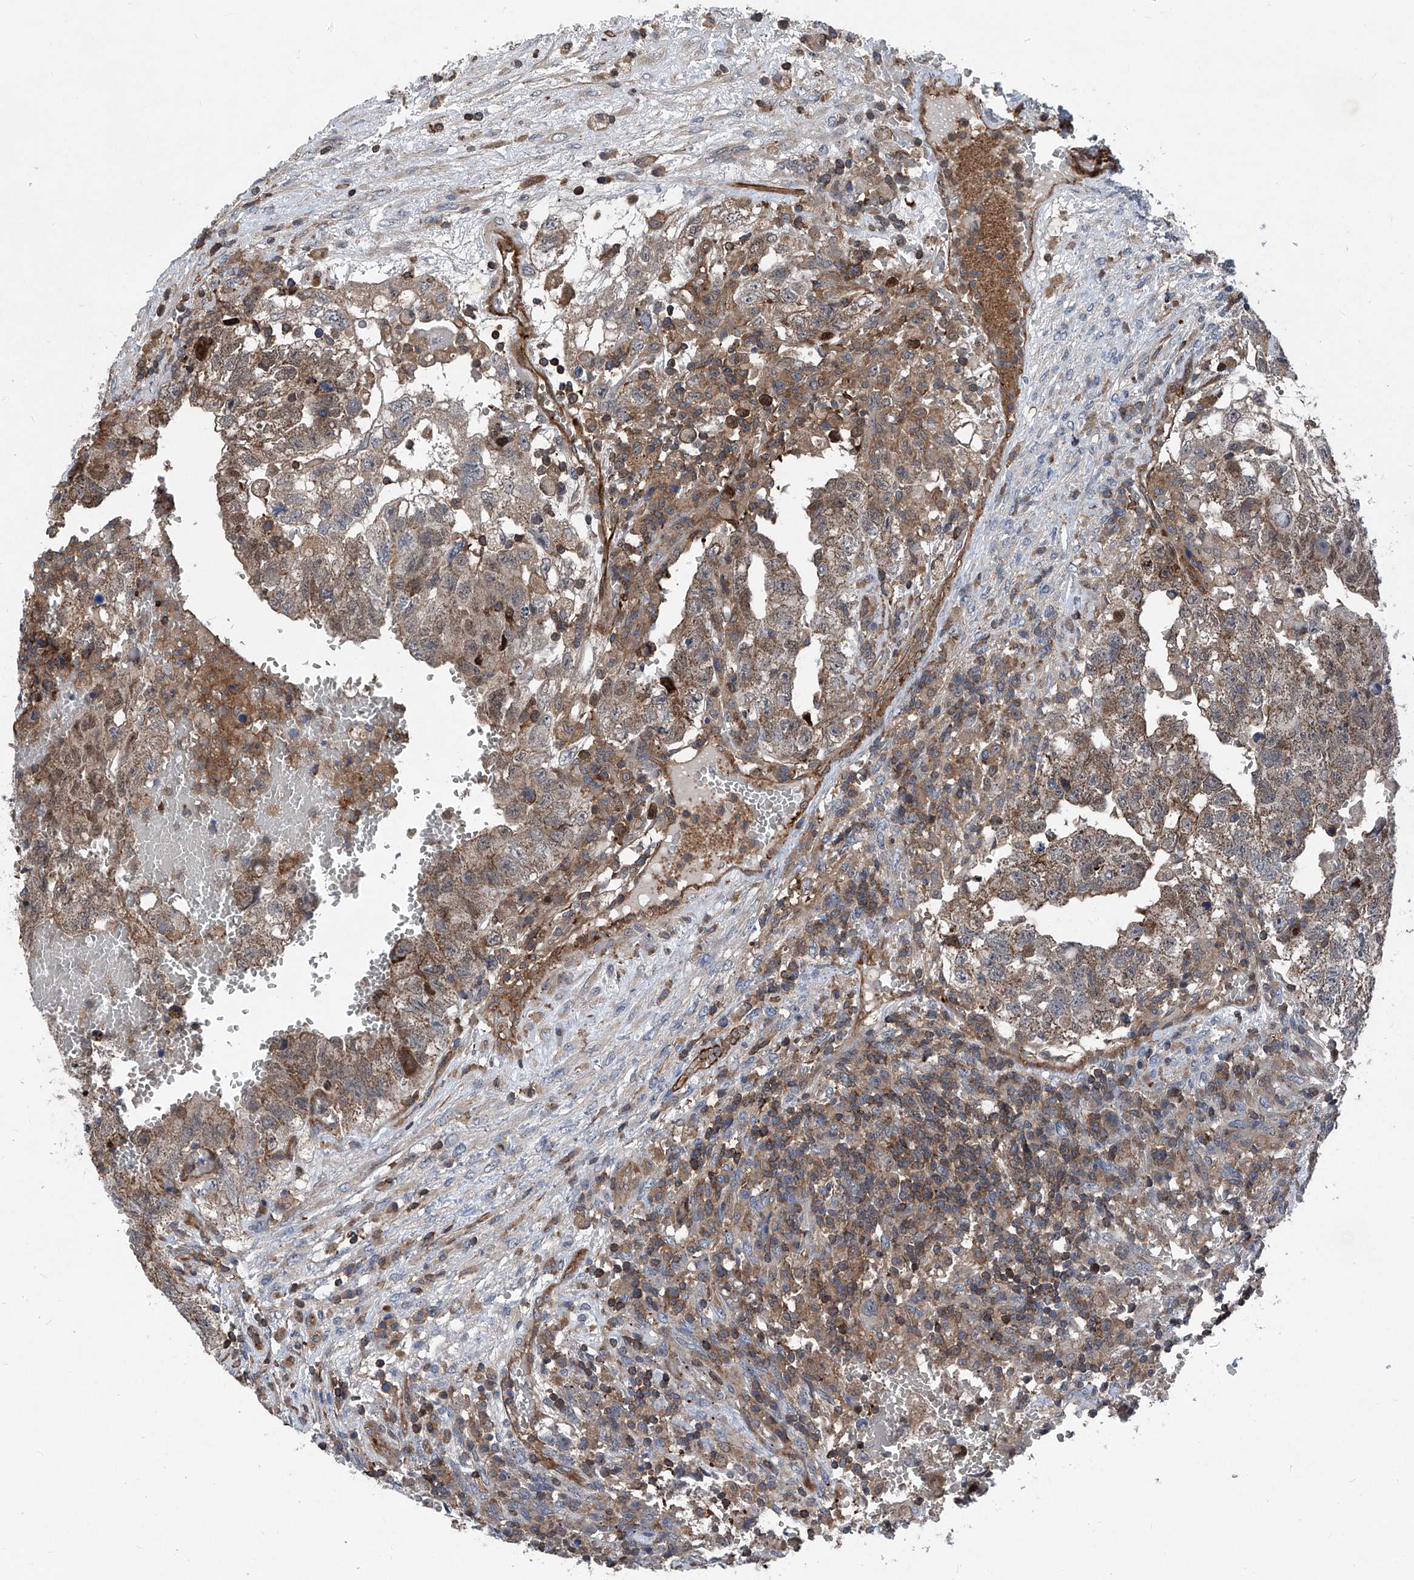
{"staining": {"intensity": "weak", "quantity": ">75%", "location": "cytoplasmic/membranous,nuclear"}, "tissue": "testis cancer", "cell_type": "Tumor cells", "image_type": "cancer", "snomed": [{"axis": "morphology", "description": "Carcinoma, Embryonal, NOS"}, {"axis": "topography", "description": "Testis"}], "caption": "Testis cancer stained with immunohistochemistry (IHC) shows weak cytoplasmic/membranous and nuclear expression in approximately >75% of tumor cells.", "gene": "NT5C3A", "patient": {"sex": "male", "age": 36}}